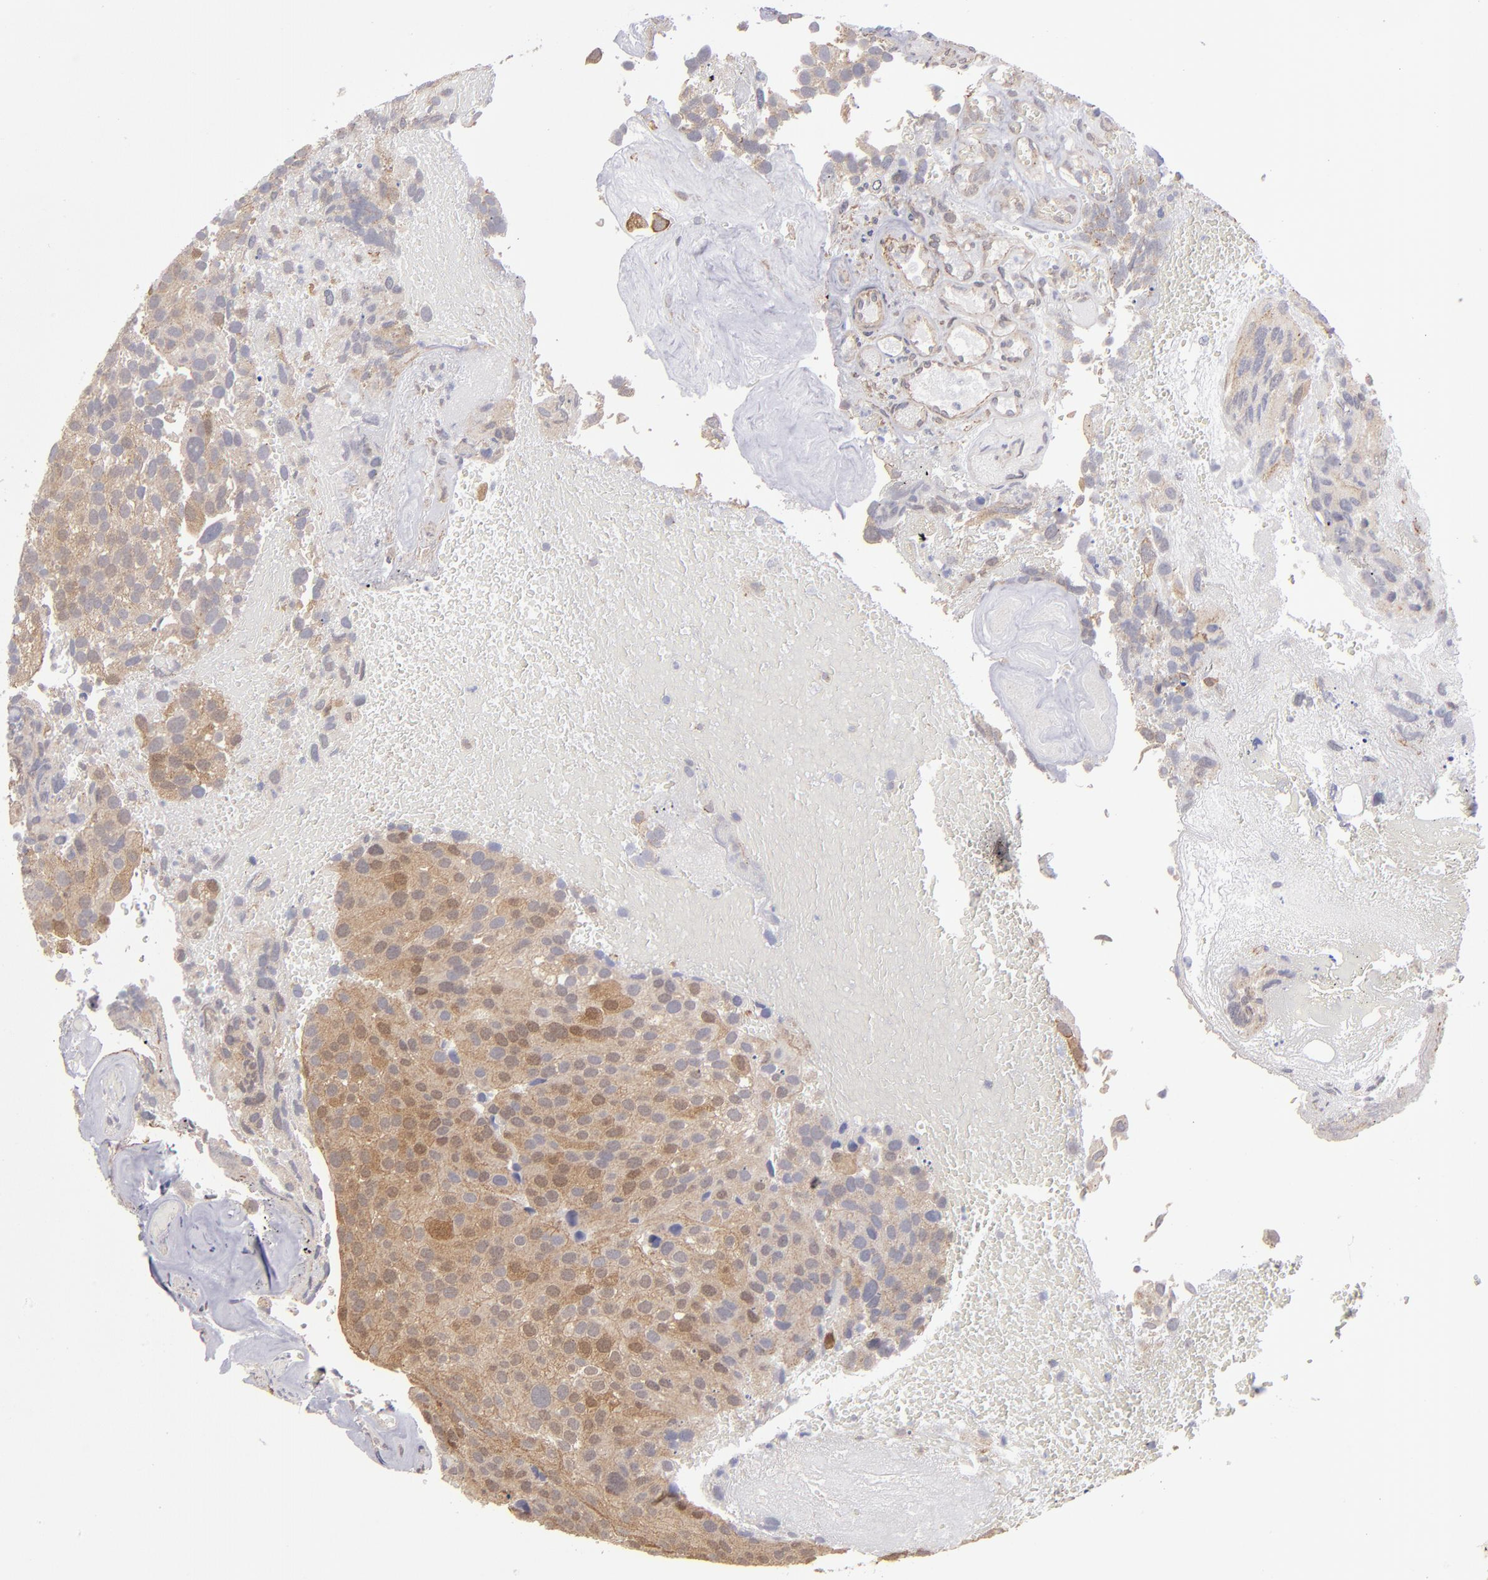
{"staining": {"intensity": "weak", "quantity": ">75%", "location": "cytoplasmic/membranous,nuclear"}, "tissue": "urothelial cancer", "cell_type": "Tumor cells", "image_type": "cancer", "snomed": [{"axis": "morphology", "description": "Urothelial carcinoma, High grade"}, {"axis": "topography", "description": "Urinary bladder"}], "caption": "Weak cytoplasmic/membranous and nuclear expression for a protein is seen in about >75% of tumor cells of urothelial carcinoma (high-grade) using immunohistochemistry.", "gene": "NDRG2", "patient": {"sex": "male", "age": 72}}